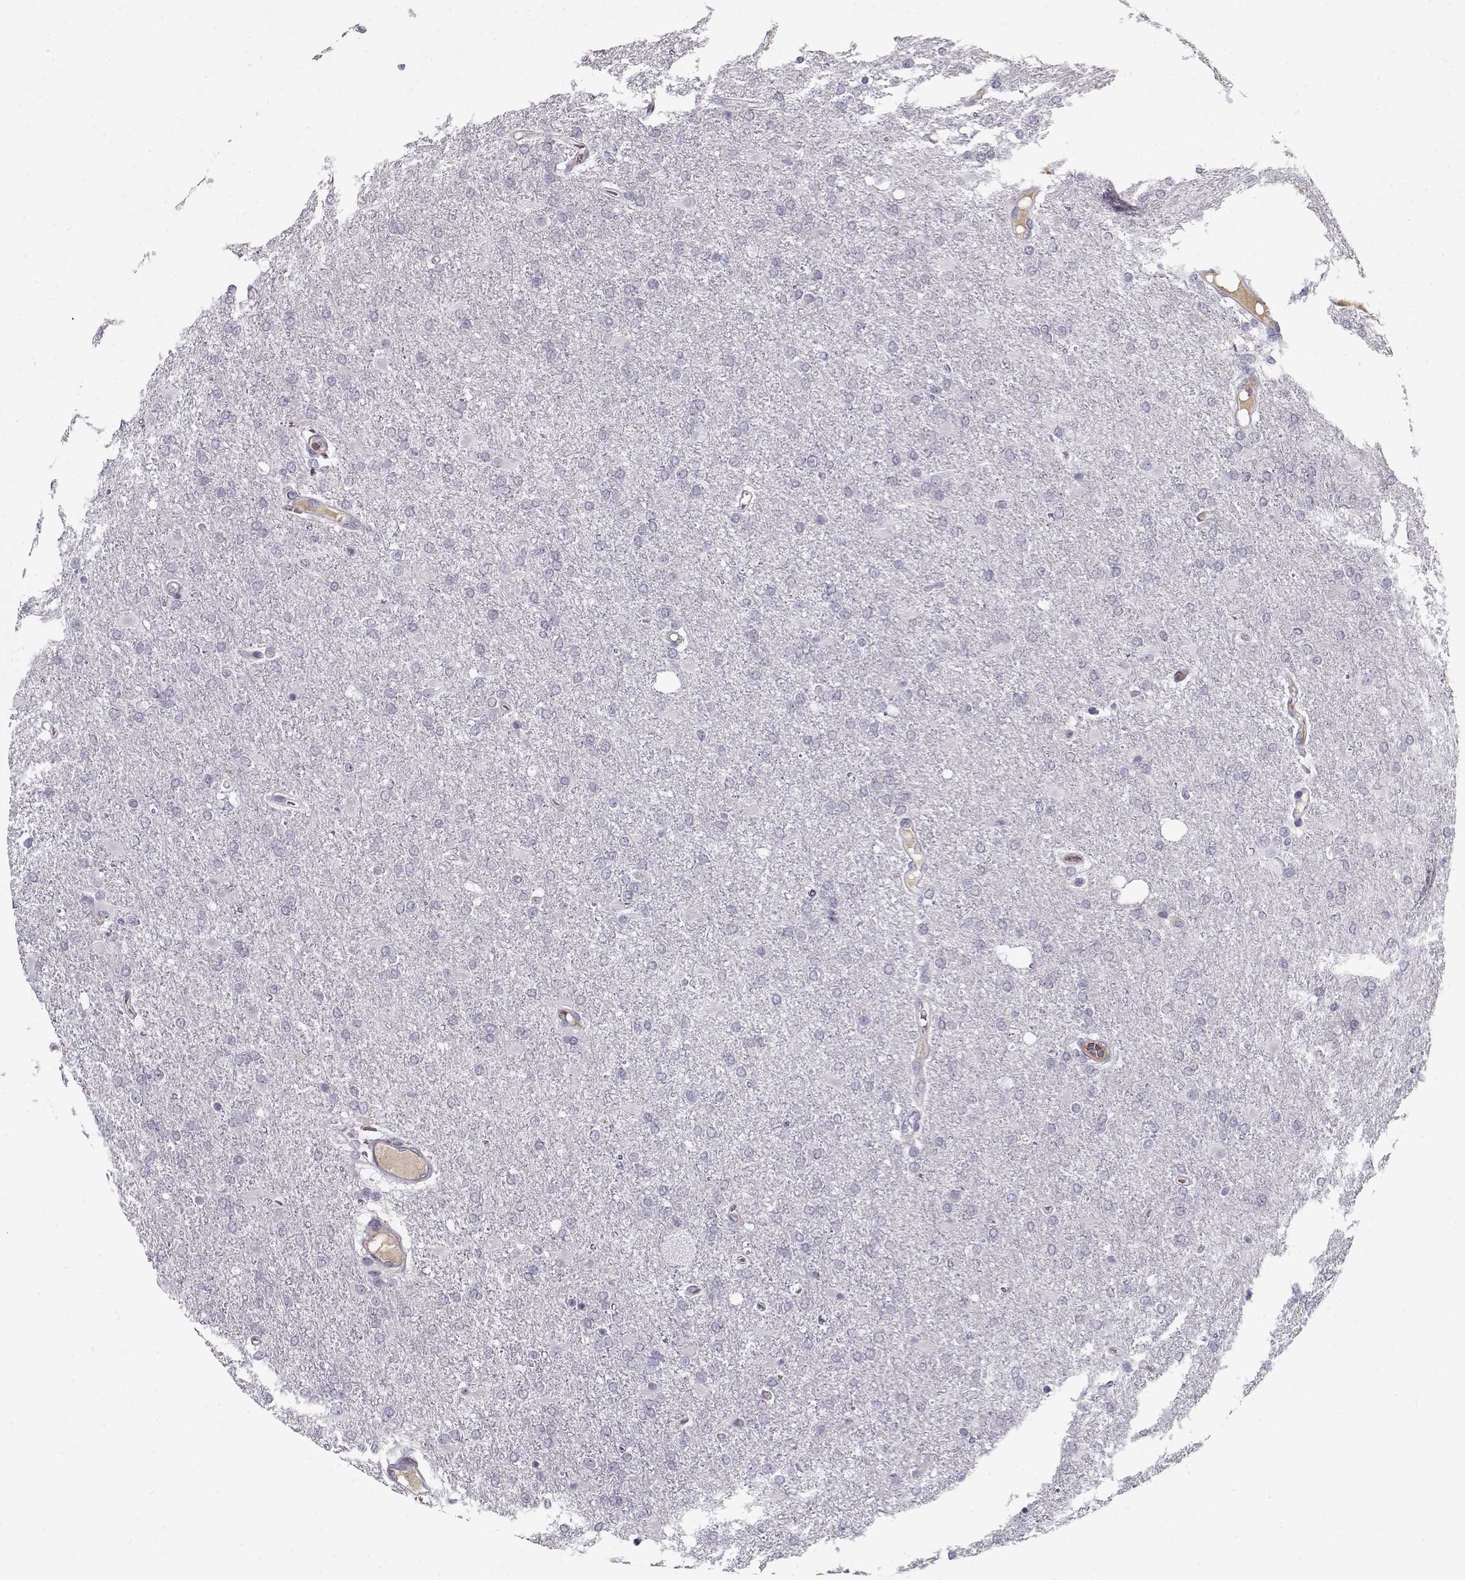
{"staining": {"intensity": "negative", "quantity": "none", "location": "none"}, "tissue": "glioma", "cell_type": "Tumor cells", "image_type": "cancer", "snomed": [{"axis": "morphology", "description": "Glioma, malignant, High grade"}, {"axis": "topography", "description": "Cerebral cortex"}], "caption": "Immunohistochemistry (IHC) micrograph of glioma stained for a protein (brown), which demonstrates no positivity in tumor cells.", "gene": "SPACA9", "patient": {"sex": "male", "age": 70}}